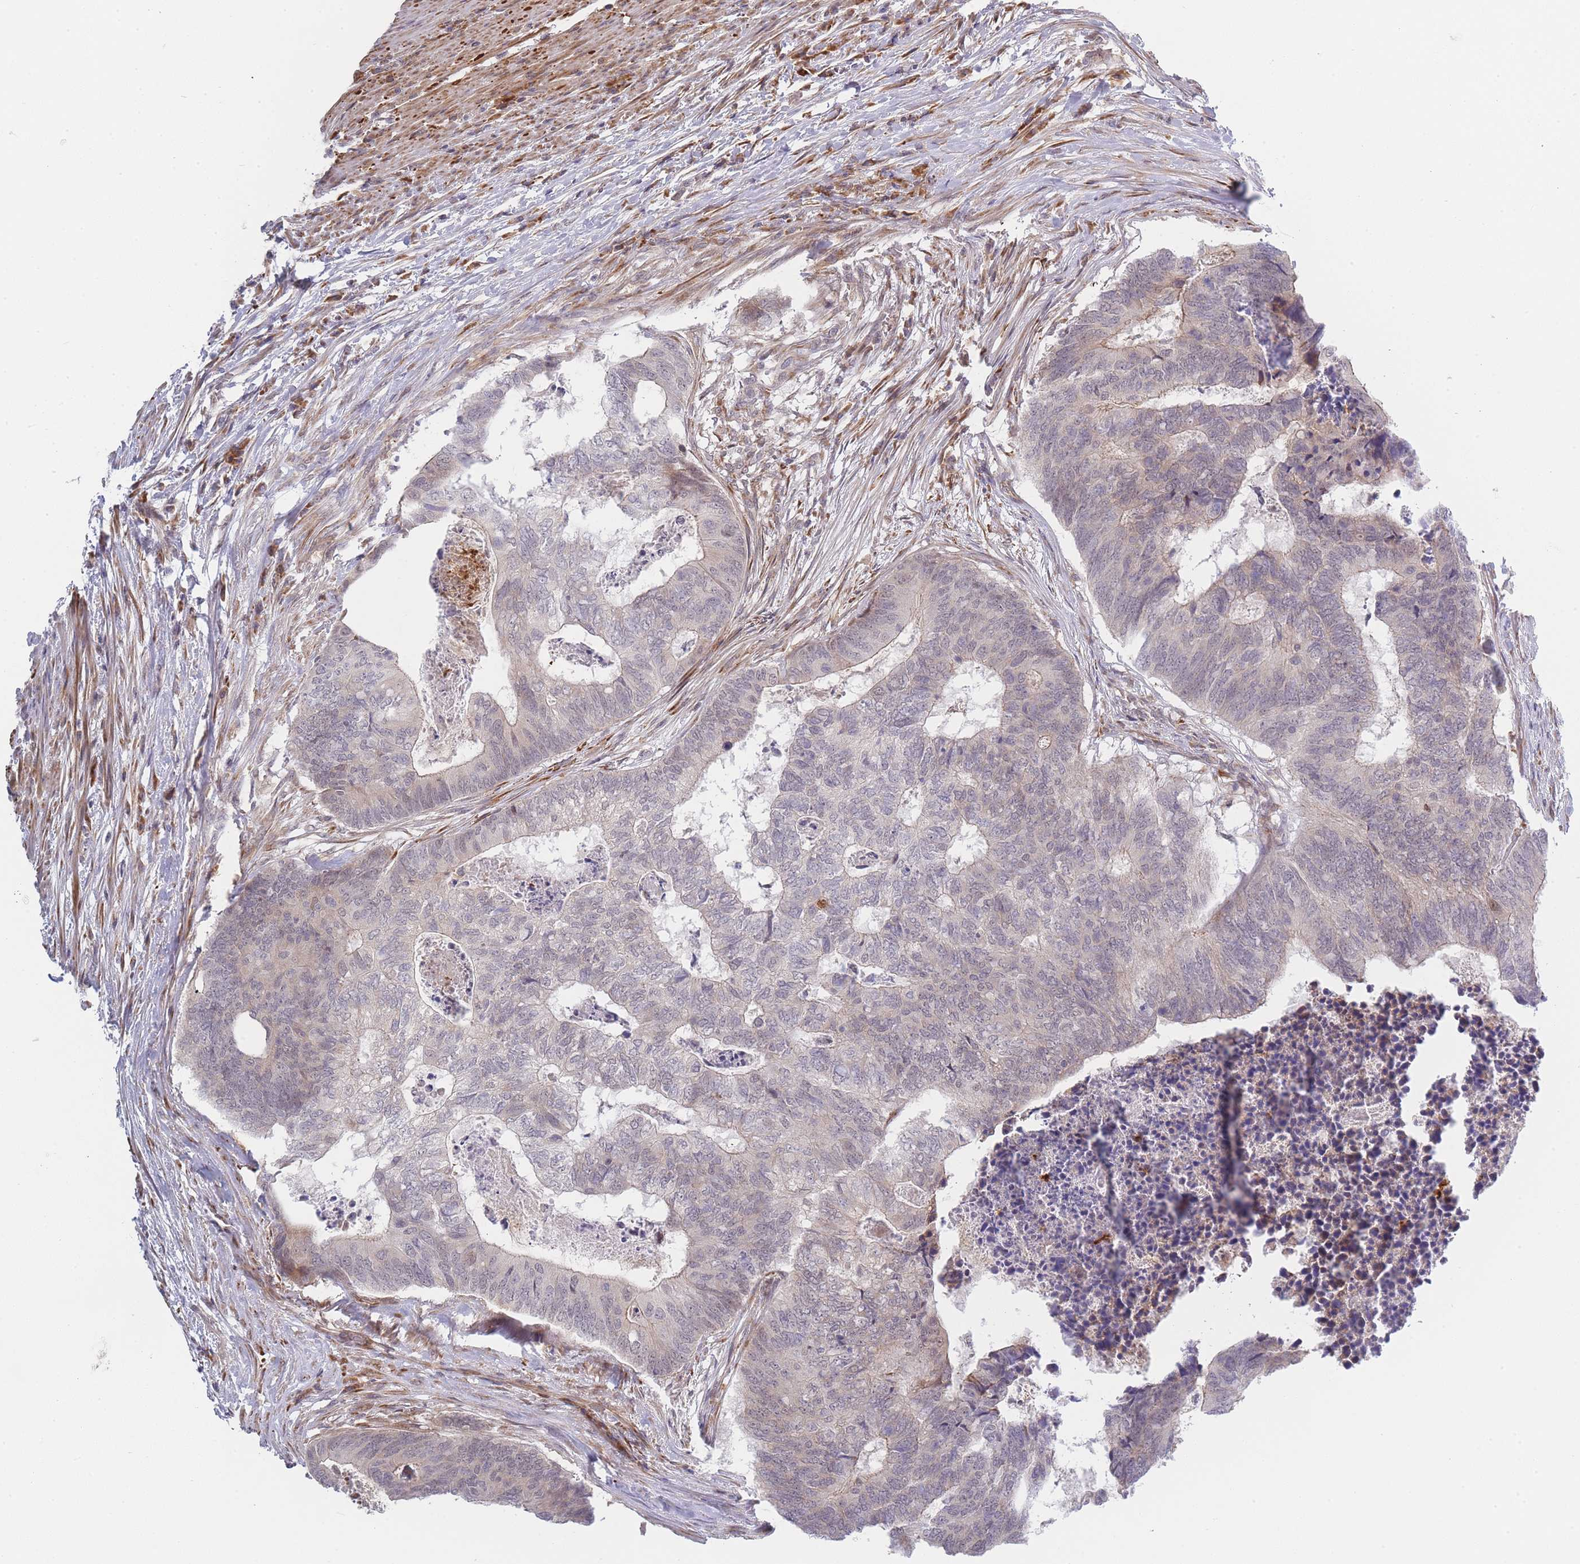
{"staining": {"intensity": "weak", "quantity": "<25%", "location": "cytoplasmic/membranous"}, "tissue": "colorectal cancer", "cell_type": "Tumor cells", "image_type": "cancer", "snomed": [{"axis": "morphology", "description": "Adenocarcinoma, NOS"}, {"axis": "topography", "description": "Colon"}], "caption": "Immunohistochemistry of colorectal cancer (adenocarcinoma) shows no staining in tumor cells.", "gene": "TRIM26", "patient": {"sex": "female", "age": 67}}